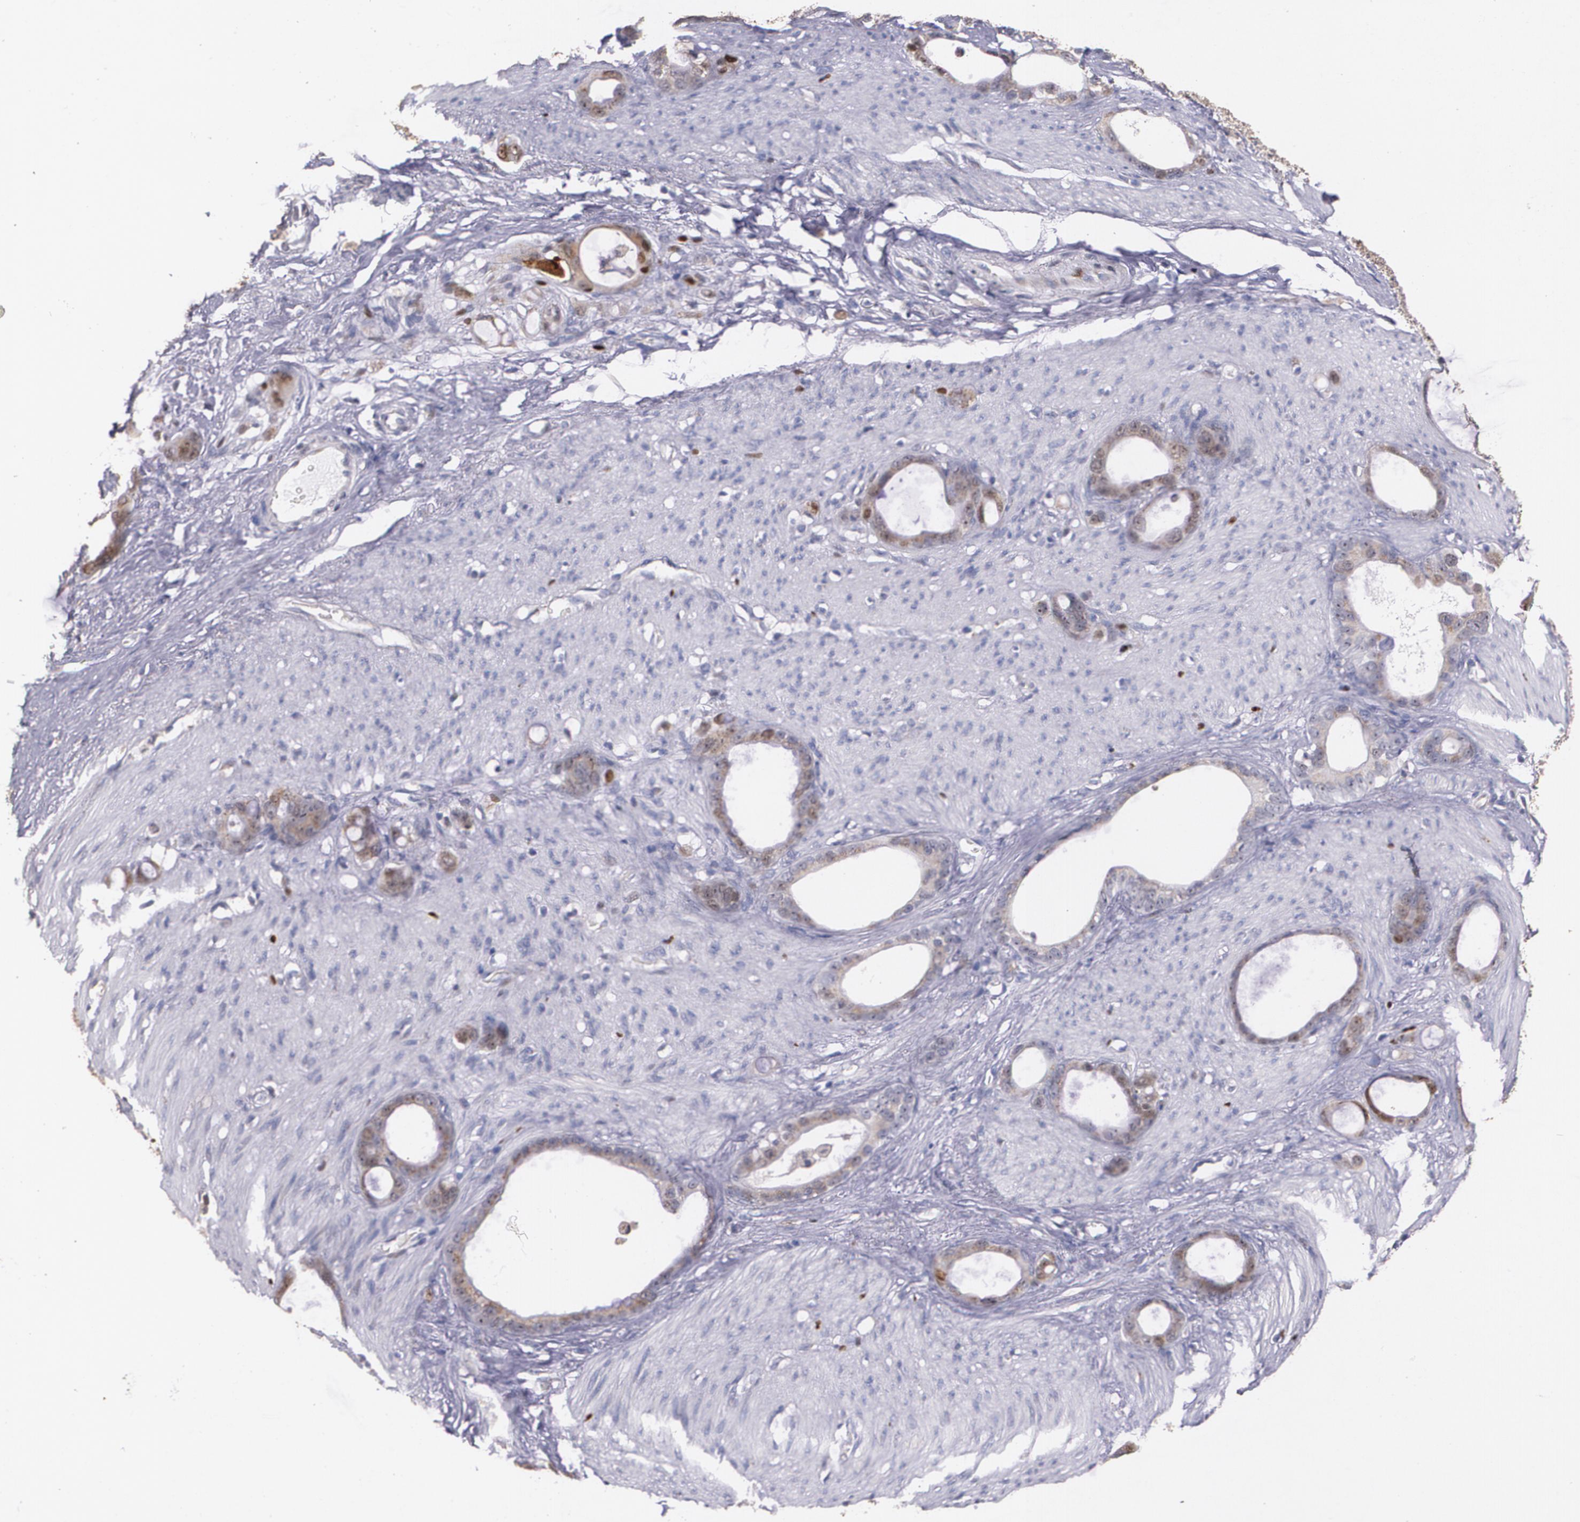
{"staining": {"intensity": "moderate", "quantity": ">75%", "location": "cytoplasmic/membranous"}, "tissue": "stomach cancer", "cell_type": "Tumor cells", "image_type": "cancer", "snomed": [{"axis": "morphology", "description": "Adenocarcinoma, NOS"}, {"axis": "topography", "description": "Stomach"}], "caption": "There is medium levels of moderate cytoplasmic/membranous staining in tumor cells of adenocarcinoma (stomach), as demonstrated by immunohistochemical staining (brown color).", "gene": "ATF3", "patient": {"sex": "female", "age": 75}}